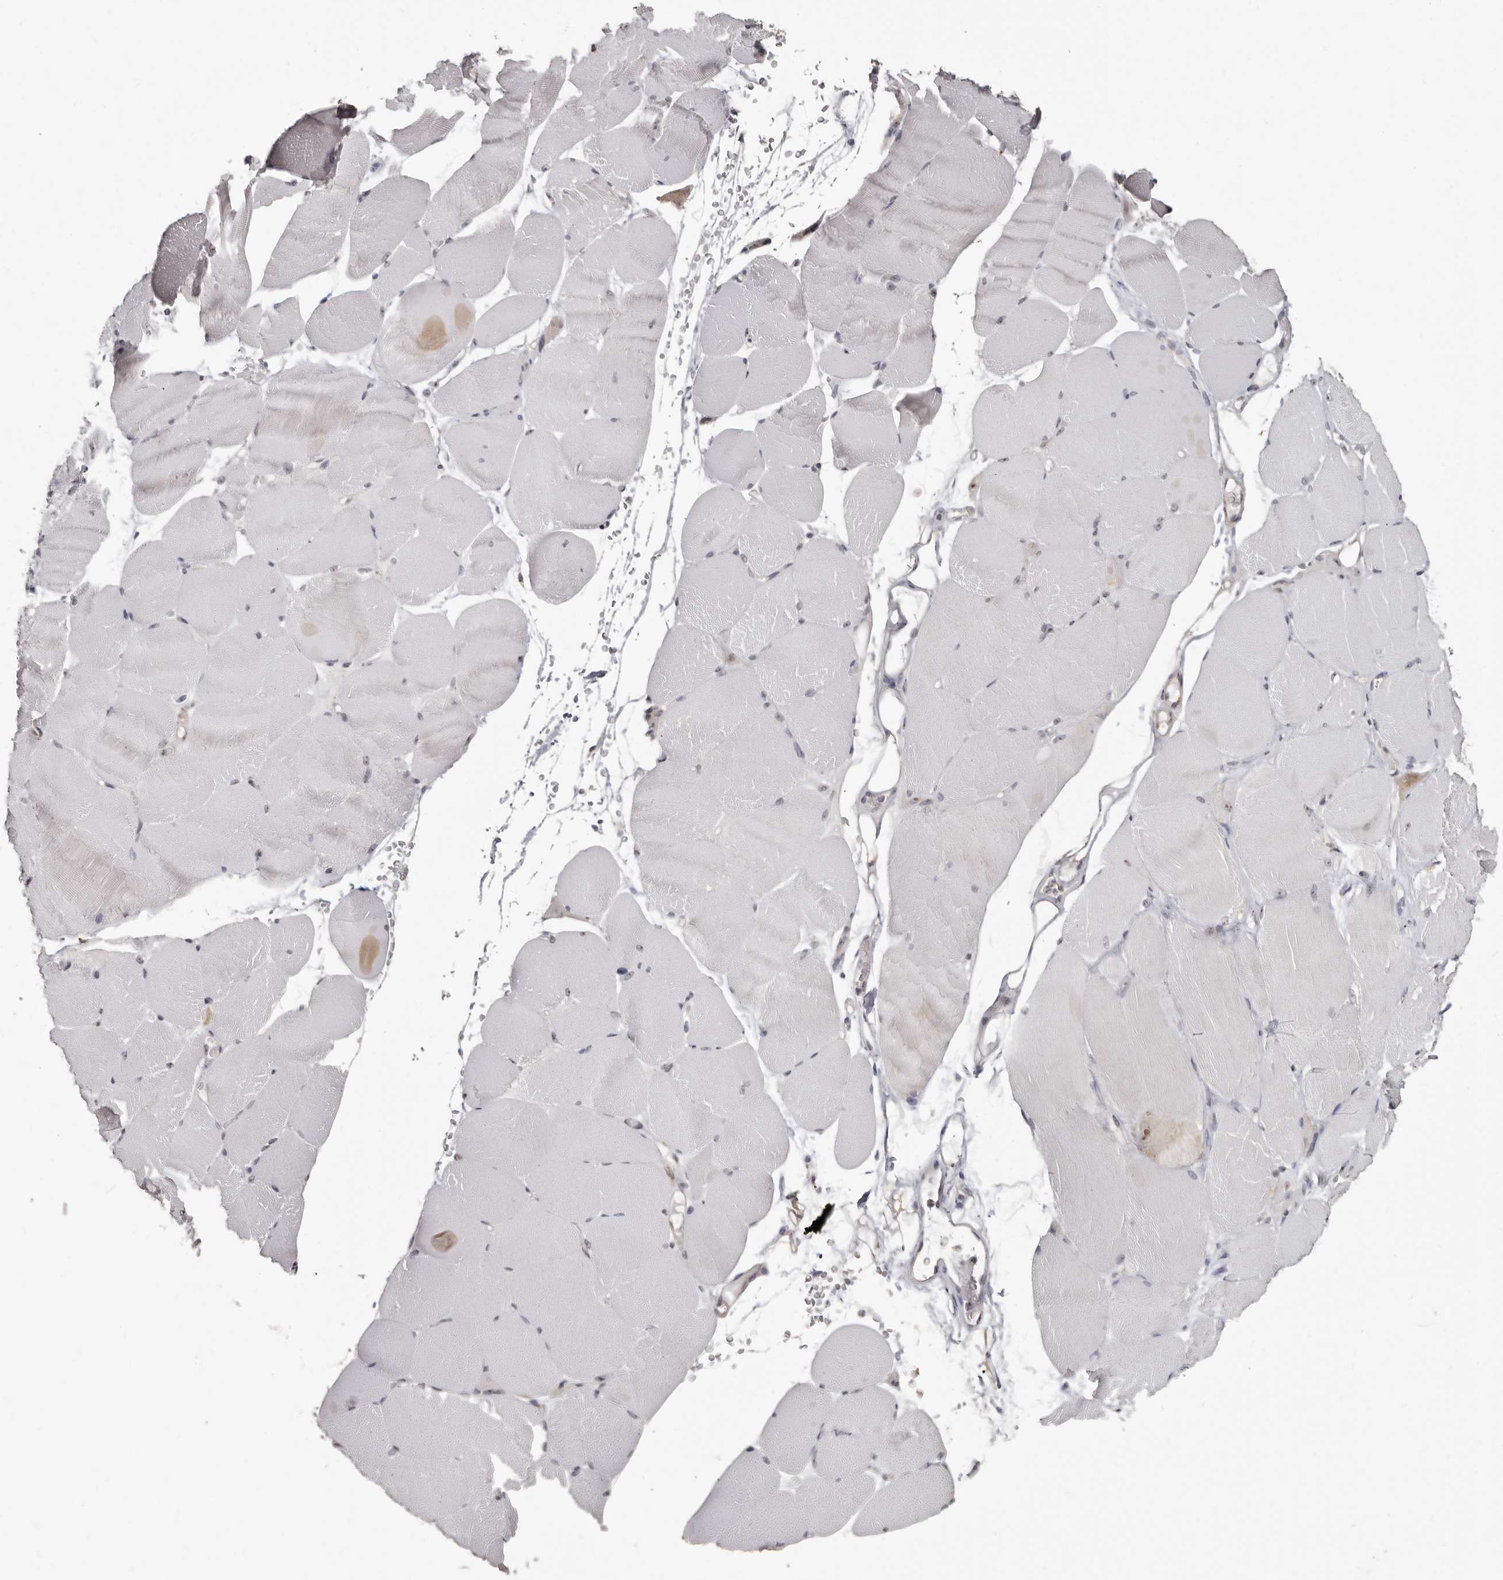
{"staining": {"intensity": "negative", "quantity": "none", "location": "none"}, "tissue": "skeletal muscle", "cell_type": "Myocytes", "image_type": "normal", "snomed": [{"axis": "morphology", "description": "Normal tissue, NOS"}, {"axis": "topography", "description": "Skeletal muscle"}, {"axis": "topography", "description": "Parathyroid gland"}], "caption": "Human skeletal muscle stained for a protein using immunohistochemistry (IHC) displays no positivity in myocytes.", "gene": "BAD", "patient": {"sex": "female", "age": 37}}